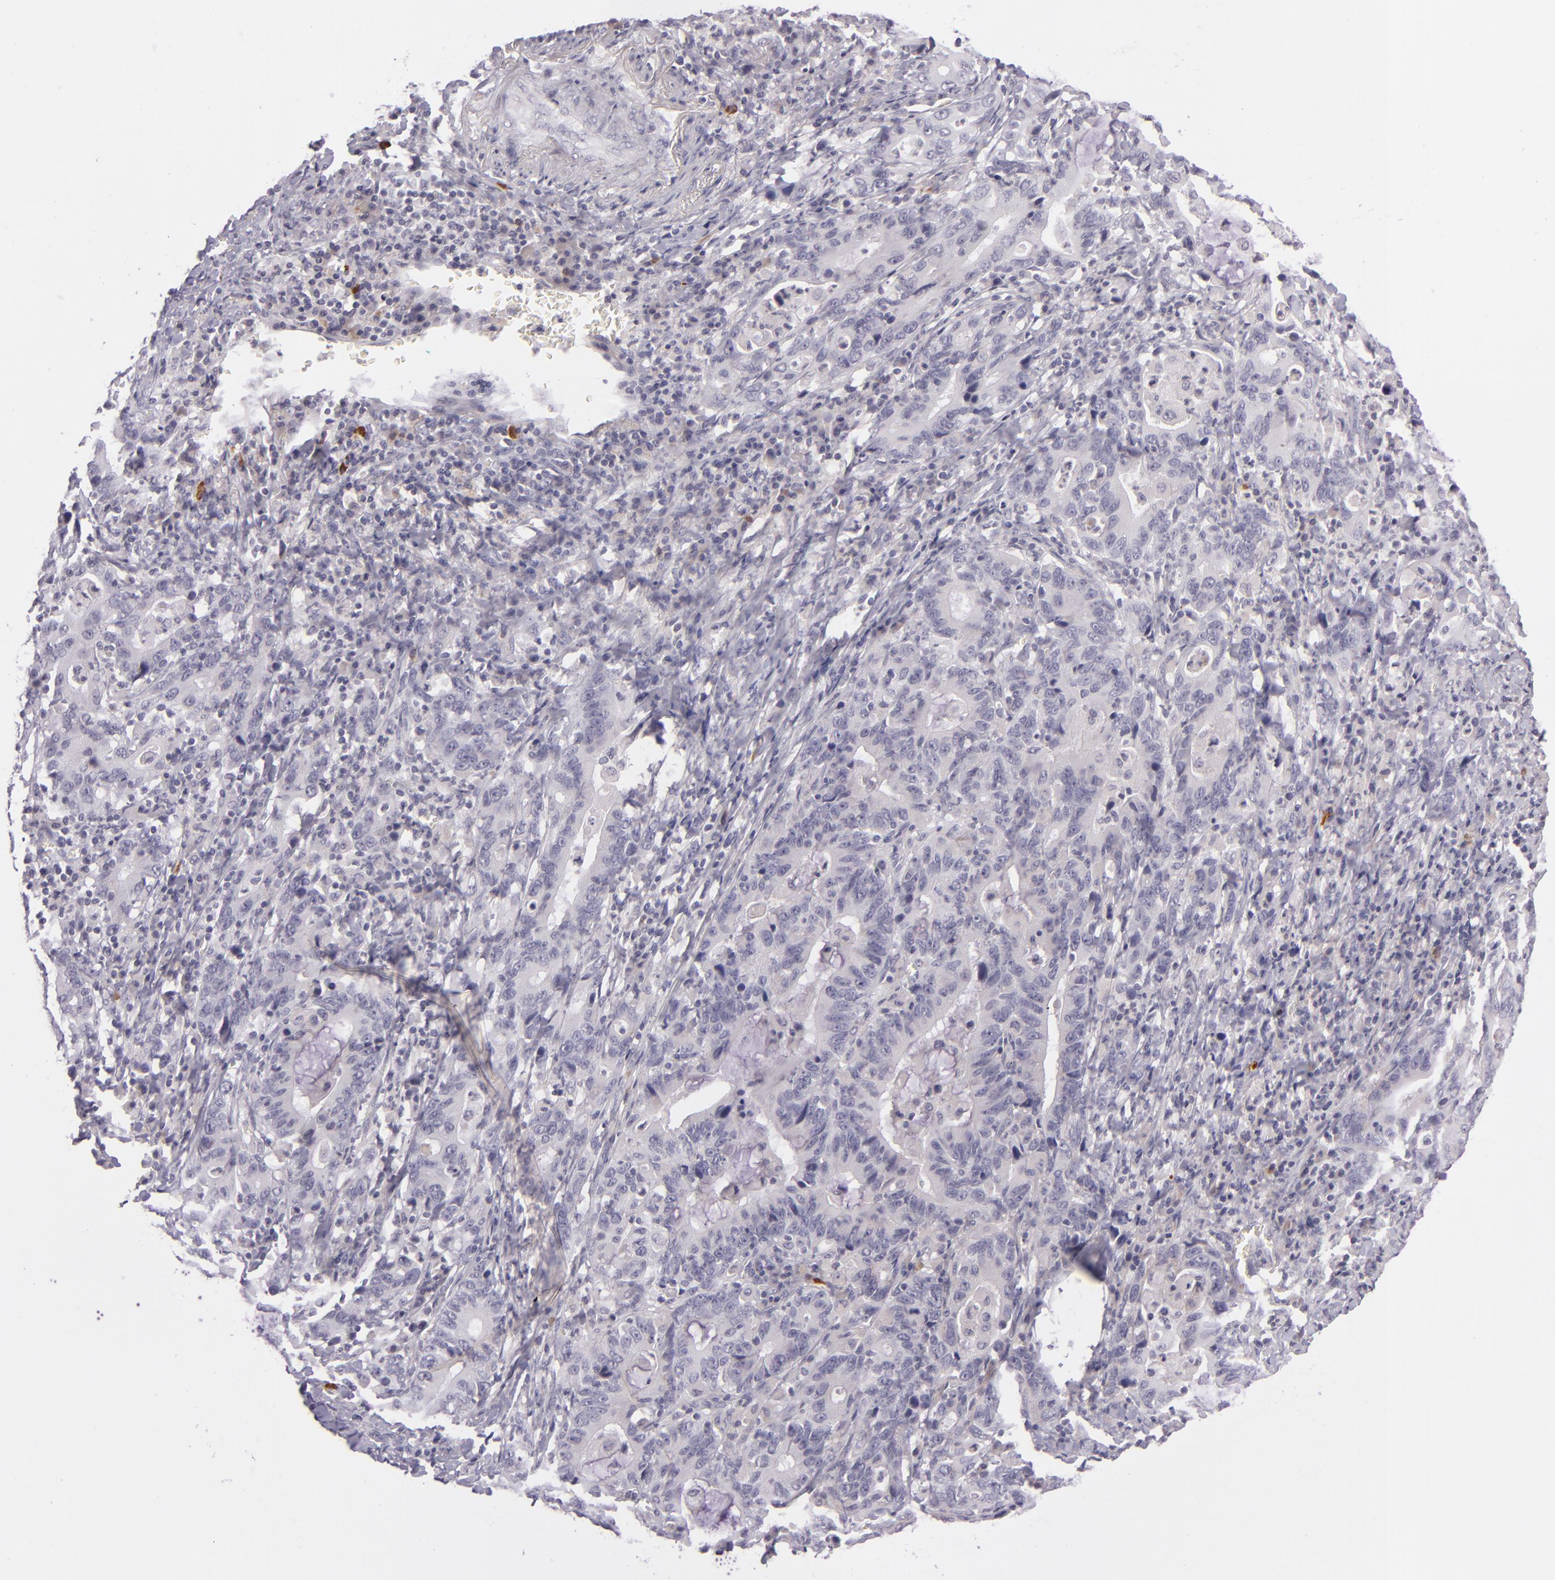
{"staining": {"intensity": "negative", "quantity": "none", "location": "none"}, "tissue": "stomach cancer", "cell_type": "Tumor cells", "image_type": "cancer", "snomed": [{"axis": "morphology", "description": "Adenocarcinoma, NOS"}, {"axis": "topography", "description": "Stomach, upper"}], "caption": "Immunohistochemistry (IHC) photomicrograph of neoplastic tissue: stomach cancer (adenocarcinoma) stained with DAB (3,3'-diaminobenzidine) shows no significant protein positivity in tumor cells. (Immunohistochemistry (IHC), brightfield microscopy, high magnification).", "gene": "DAG1", "patient": {"sex": "male", "age": 63}}